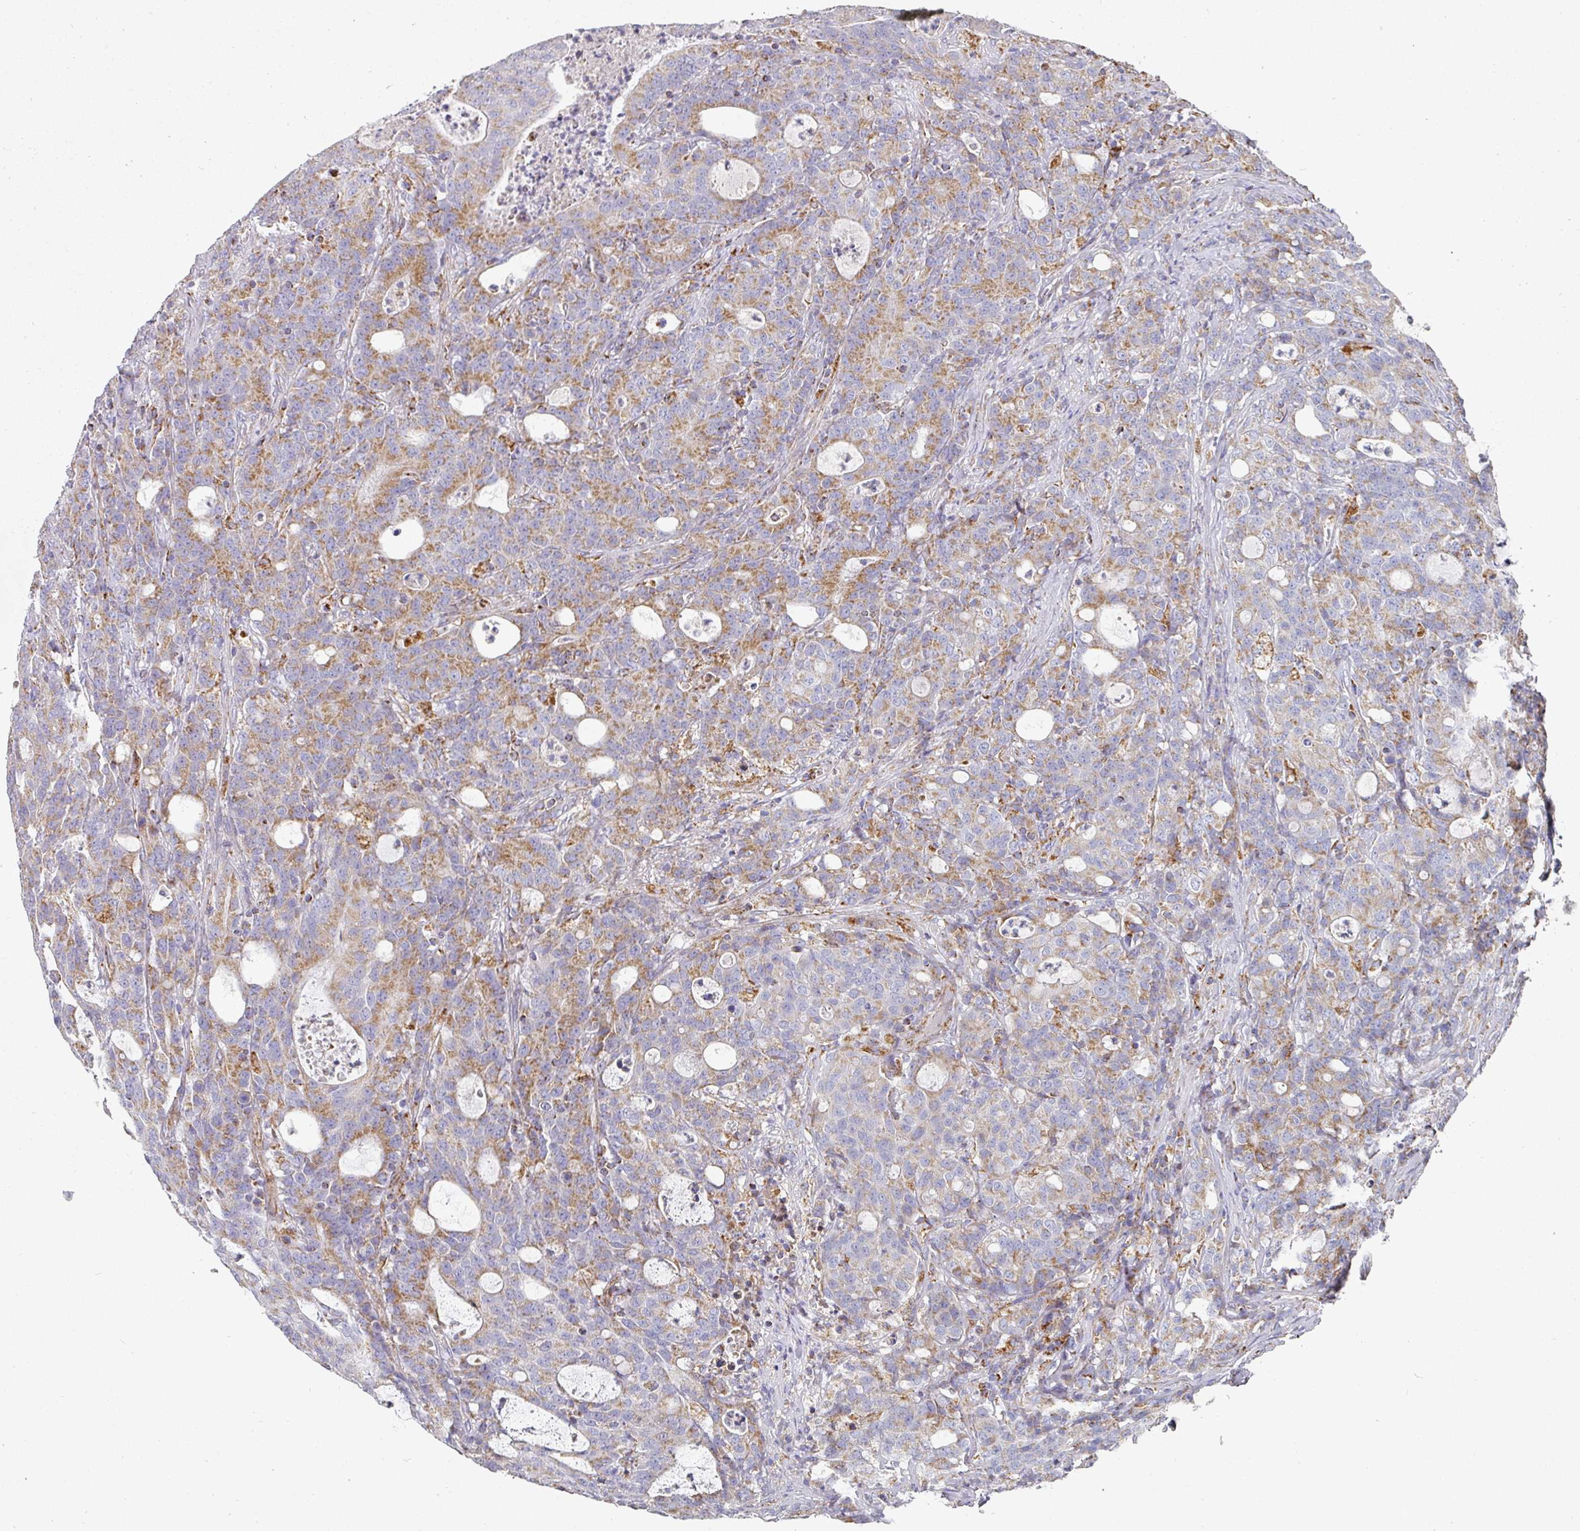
{"staining": {"intensity": "moderate", "quantity": "25%-75%", "location": "cytoplasmic/membranous"}, "tissue": "colorectal cancer", "cell_type": "Tumor cells", "image_type": "cancer", "snomed": [{"axis": "morphology", "description": "Adenocarcinoma, NOS"}, {"axis": "topography", "description": "Colon"}], "caption": "This photomicrograph reveals colorectal cancer stained with immunohistochemistry (IHC) to label a protein in brown. The cytoplasmic/membranous of tumor cells show moderate positivity for the protein. Nuclei are counter-stained blue.", "gene": "UQCRFS1", "patient": {"sex": "male", "age": 83}}